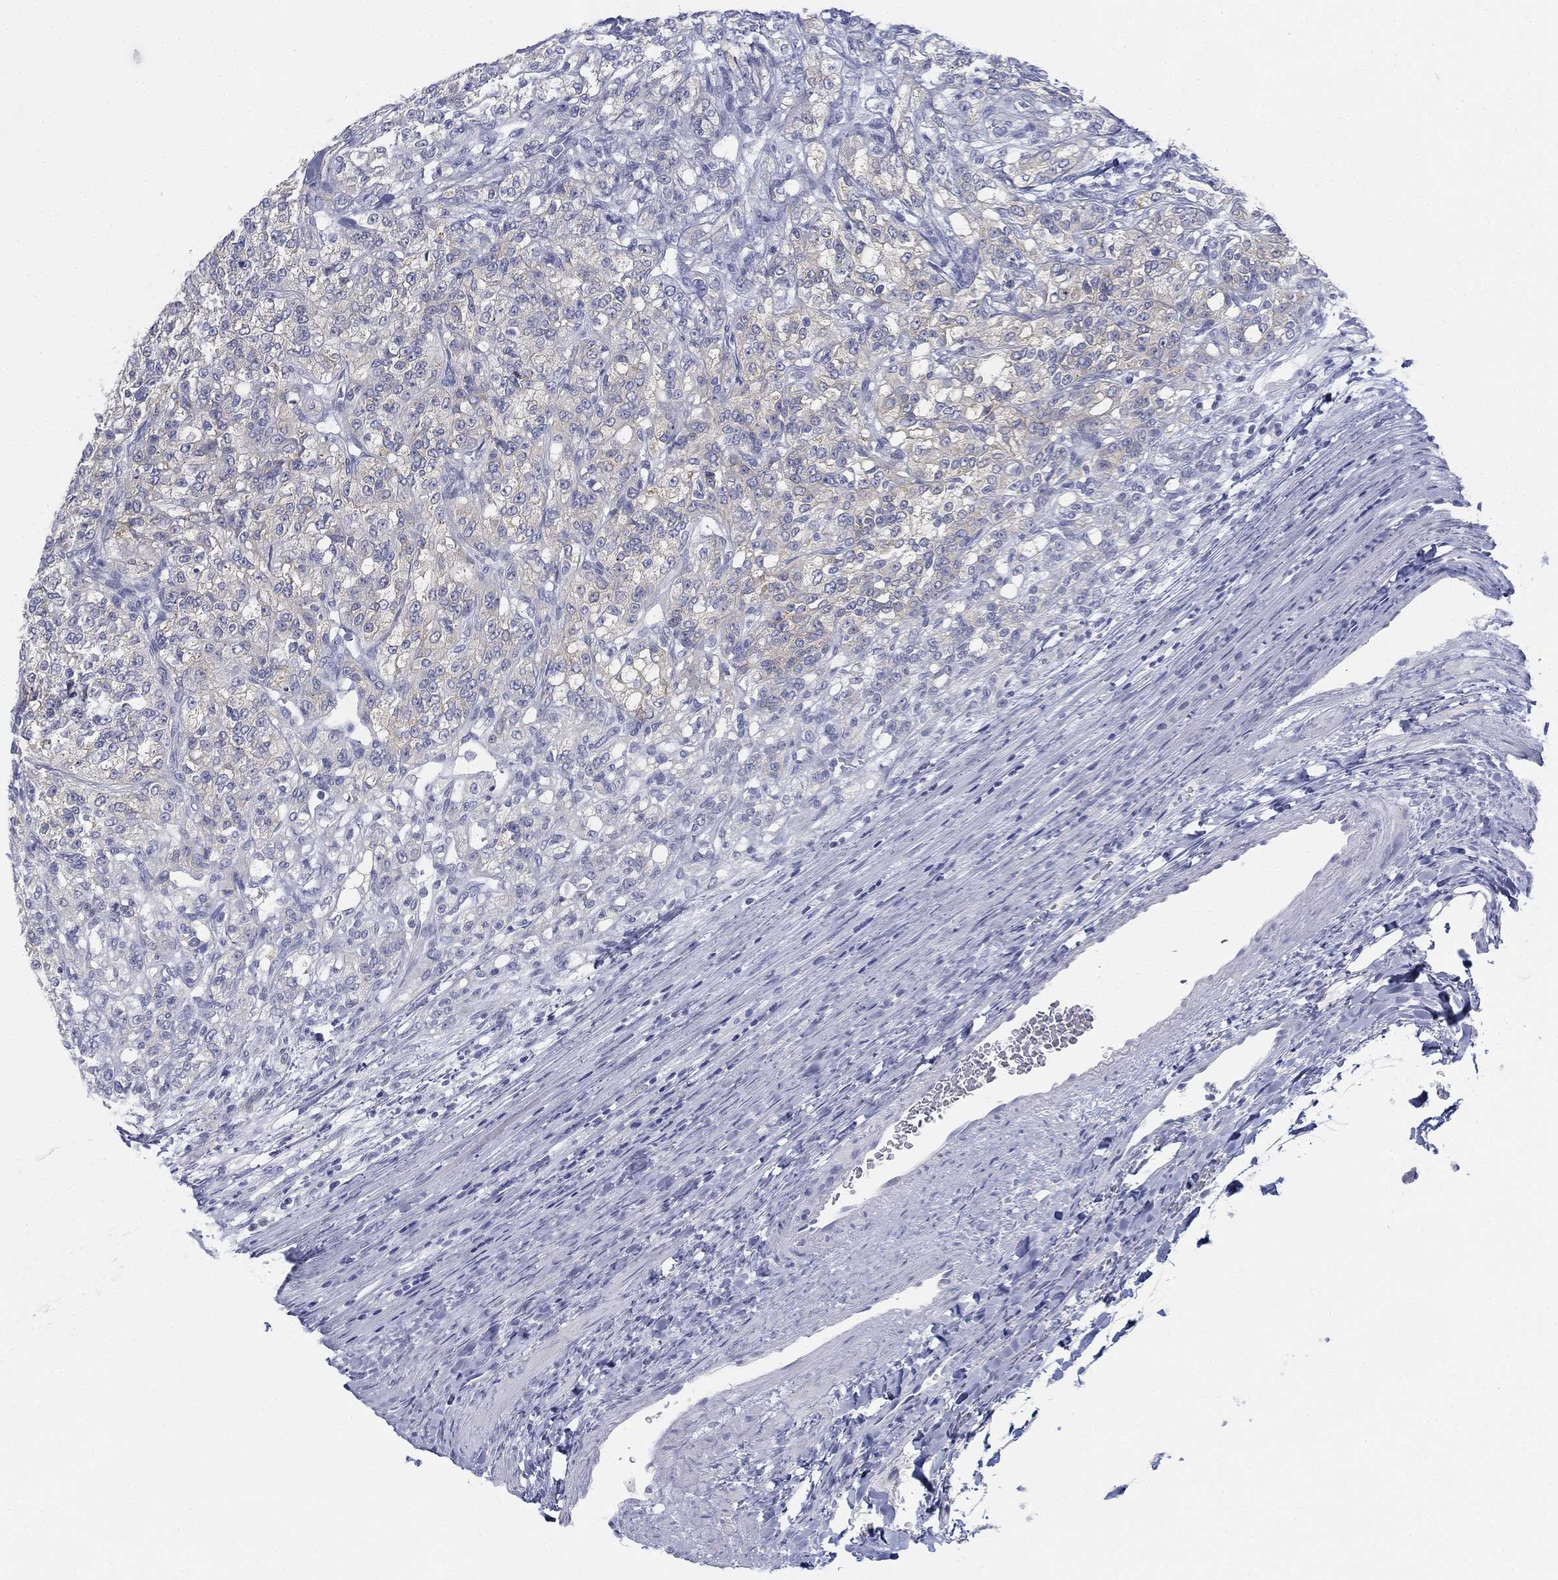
{"staining": {"intensity": "negative", "quantity": "none", "location": "none"}, "tissue": "renal cancer", "cell_type": "Tumor cells", "image_type": "cancer", "snomed": [{"axis": "morphology", "description": "Adenocarcinoma, NOS"}, {"axis": "topography", "description": "Kidney"}], "caption": "Human renal adenocarcinoma stained for a protein using IHC displays no staining in tumor cells.", "gene": "GCNA", "patient": {"sex": "female", "age": 63}}